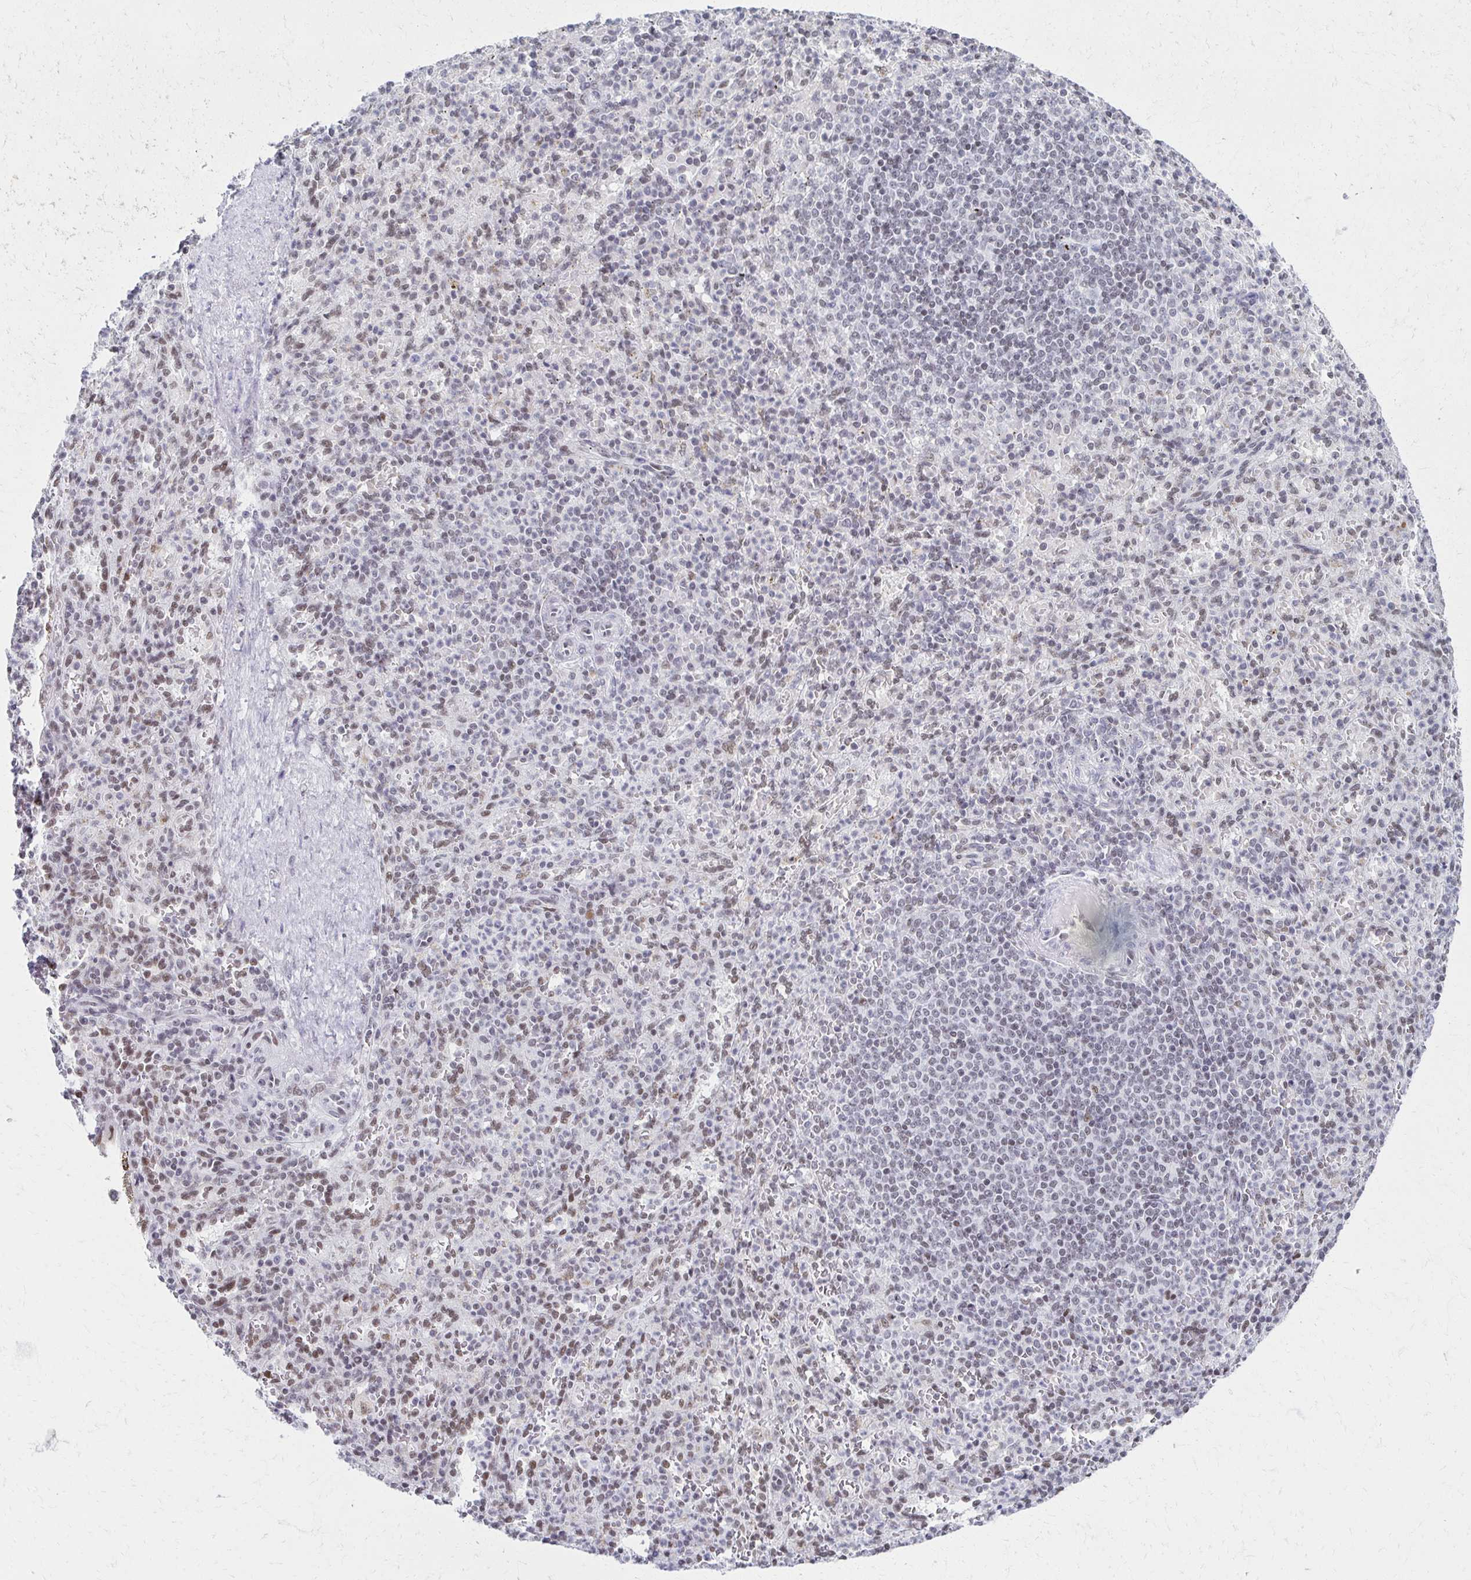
{"staining": {"intensity": "weak", "quantity": "<25%", "location": "nuclear"}, "tissue": "spleen", "cell_type": "Cells in red pulp", "image_type": "normal", "snomed": [{"axis": "morphology", "description": "Normal tissue, NOS"}, {"axis": "topography", "description": "Spleen"}], "caption": "Immunohistochemistry of normal spleen demonstrates no positivity in cells in red pulp. (DAB (3,3'-diaminobenzidine) IHC, high magnification).", "gene": "IRF7", "patient": {"sex": "female", "age": 74}}